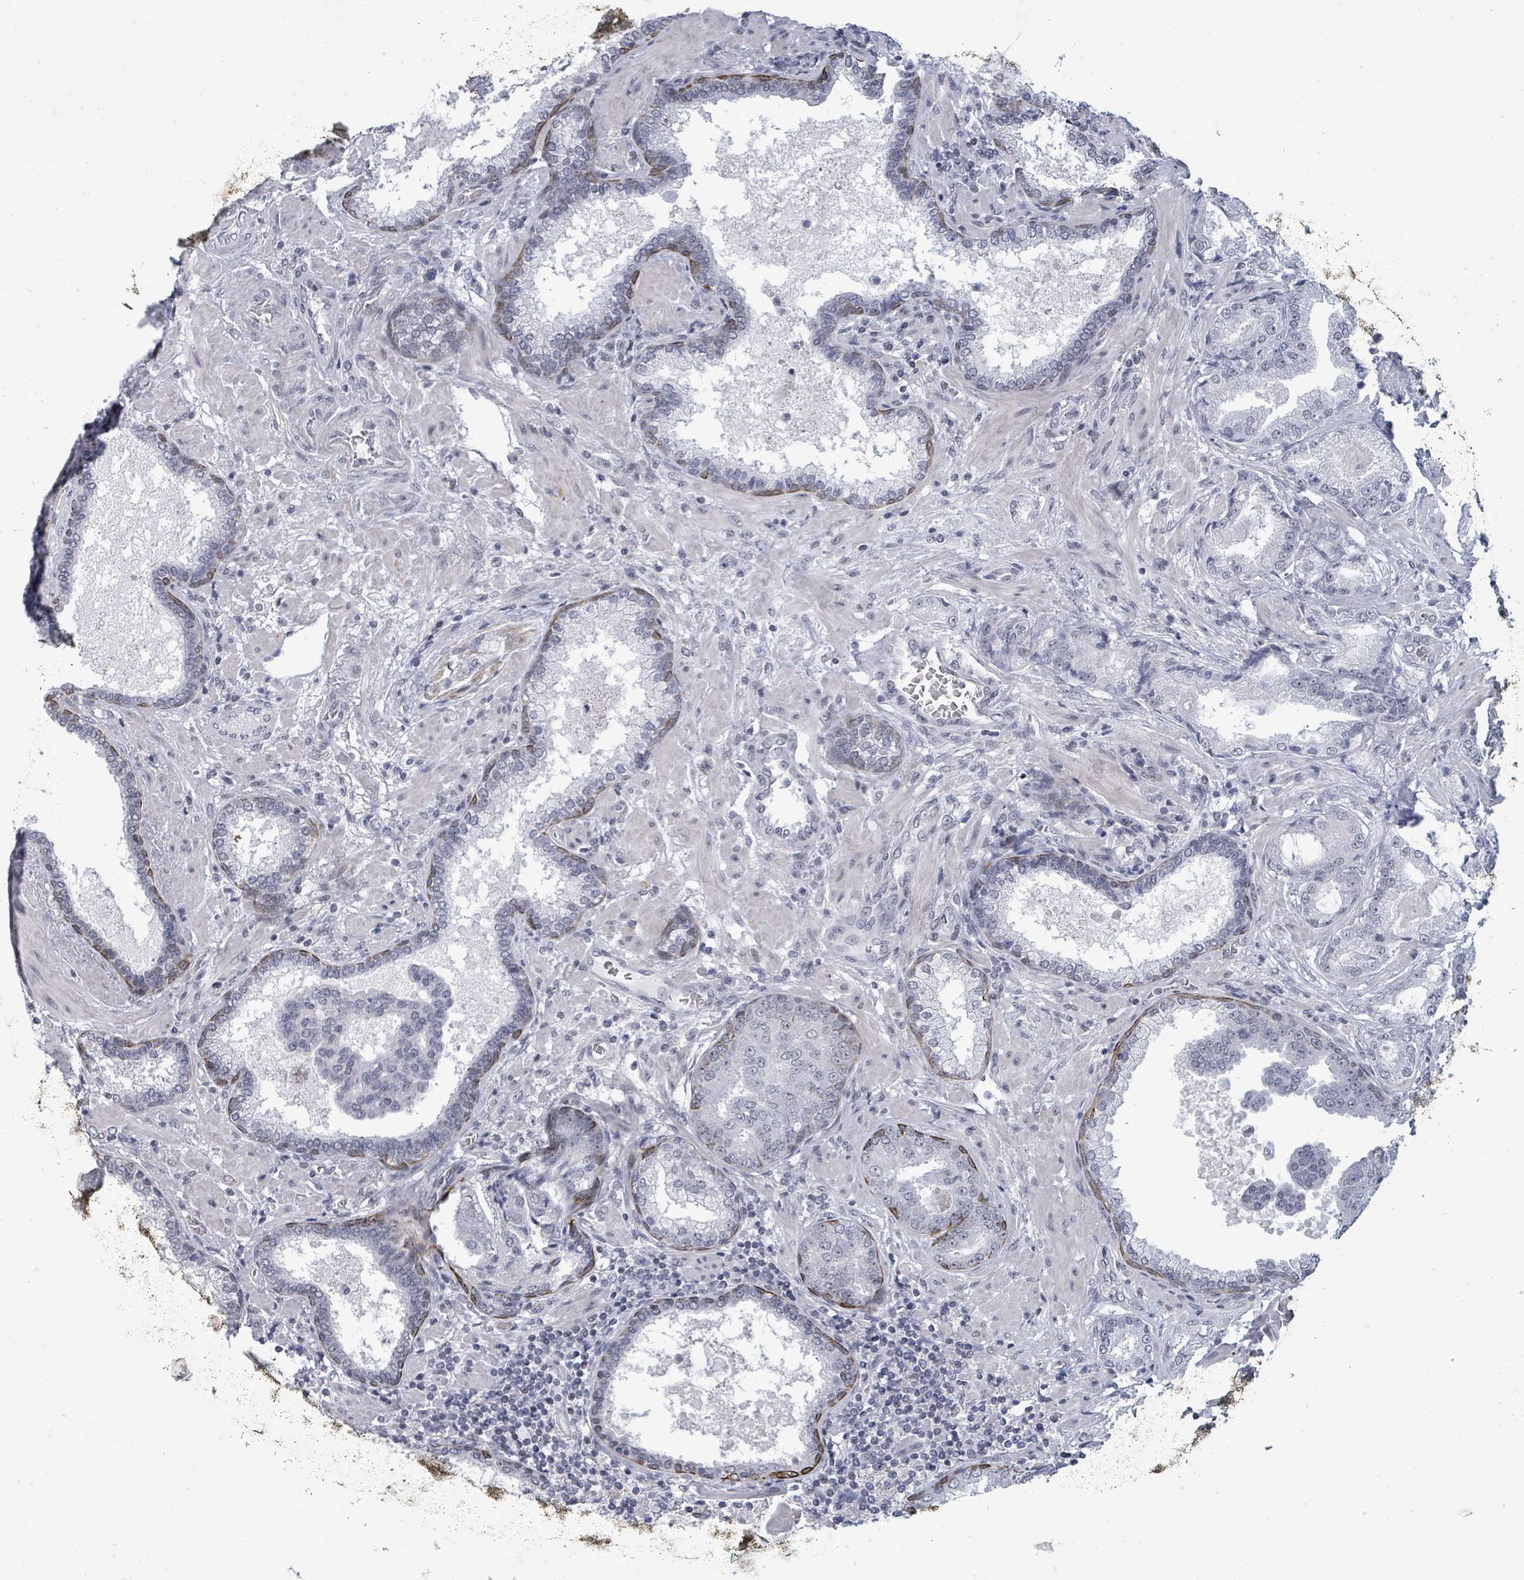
{"staining": {"intensity": "negative", "quantity": "none", "location": "none"}, "tissue": "prostate cancer", "cell_type": "Tumor cells", "image_type": "cancer", "snomed": [{"axis": "morphology", "description": "Adenocarcinoma, High grade"}, {"axis": "topography", "description": "Prostate"}], "caption": "This is an immunohistochemistry photomicrograph of adenocarcinoma (high-grade) (prostate). There is no expression in tumor cells.", "gene": "ERCC5", "patient": {"sex": "male", "age": 68}}